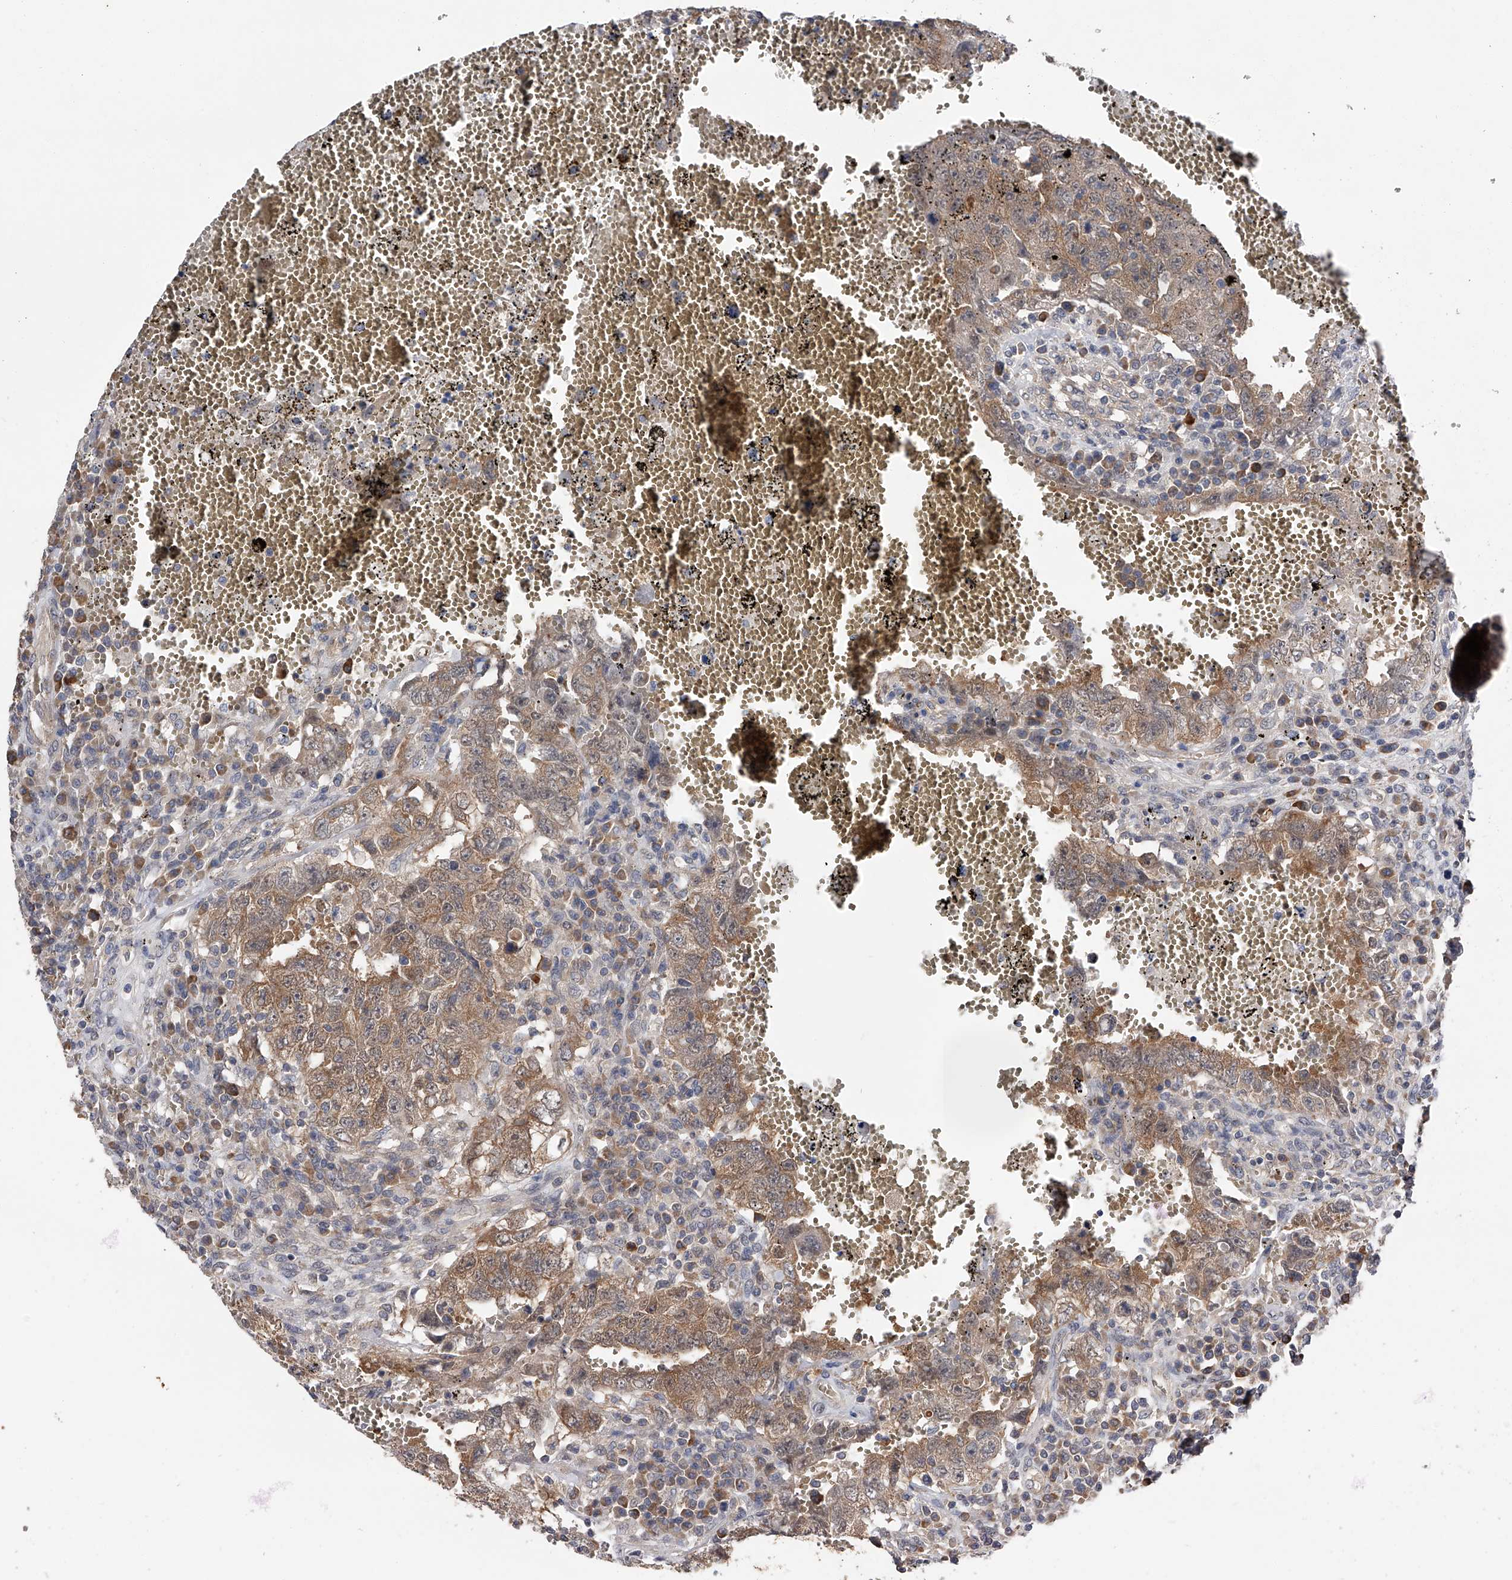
{"staining": {"intensity": "weak", "quantity": ">75%", "location": "cytoplasmic/membranous"}, "tissue": "testis cancer", "cell_type": "Tumor cells", "image_type": "cancer", "snomed": [{"axis": "morphology", "description": "Carcinoma, Embryonal, NOS"}, {"axis": "topography", "description": "Testis"}], "caption": "Weak cytoplasmic/membranous staining for a protein is identified in about >75% of tumor cells of embryonal carcinoma (testis) using IHC.", "gene": "CFAP298", "patient": {"sex": "male", "age": 26}}